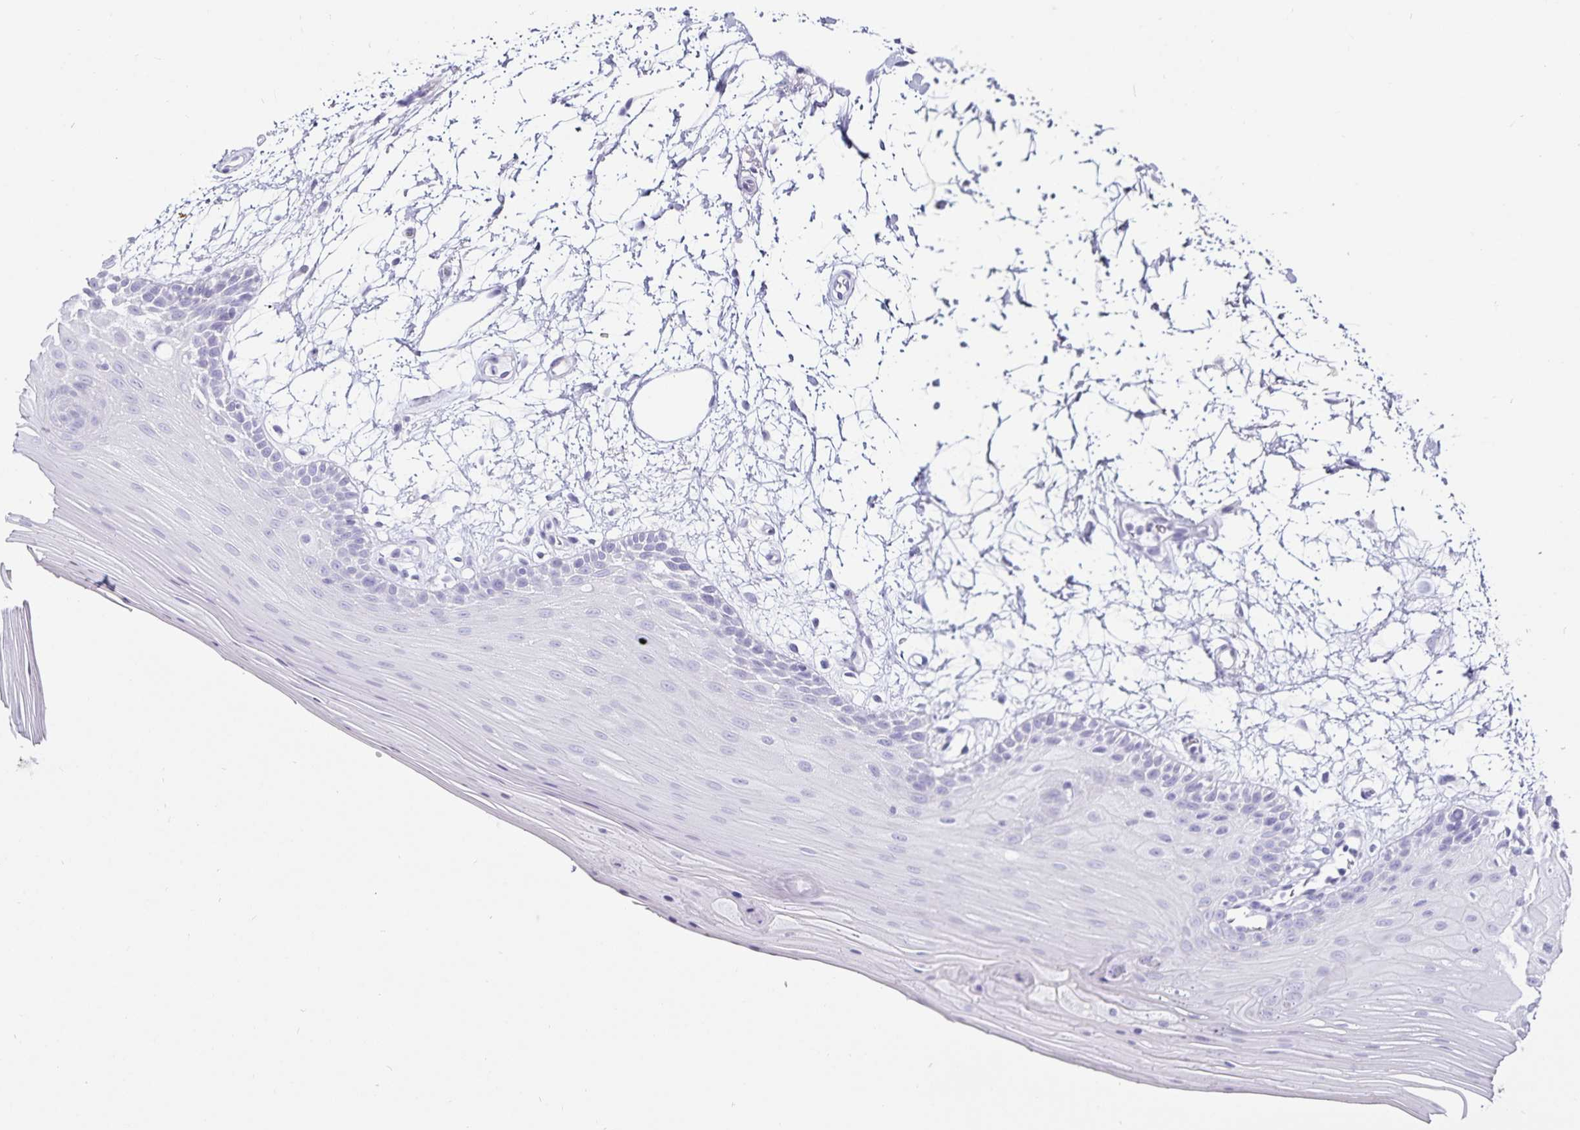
{"staining": {"intensity": "negative", "quantity": "none", "location": "none"}, "tissue": "oral mucosa", "cell_type": "Squamous epithelial cells", "image_type": "normal", "snomed": [{"axis": "morphology", "description": "Normal tissue, NOS"}, {"axis": "morphology", "description": "Squamous cell carcinoma, NOS"}, {"axis": "topography", "description": "Oral tissue"}, {"axis": "topography", "description": "Tounge, NOS"}, {"axis": "topography", "description": "Head-Neck"}], "caption": "IHC histopathology image of normal human oral mucosa stained for a protein (brown), which shows no staining in squamous epithelial cells.", "gene": "DEFA6", "patient": {"sex": "male", "age": 62}}